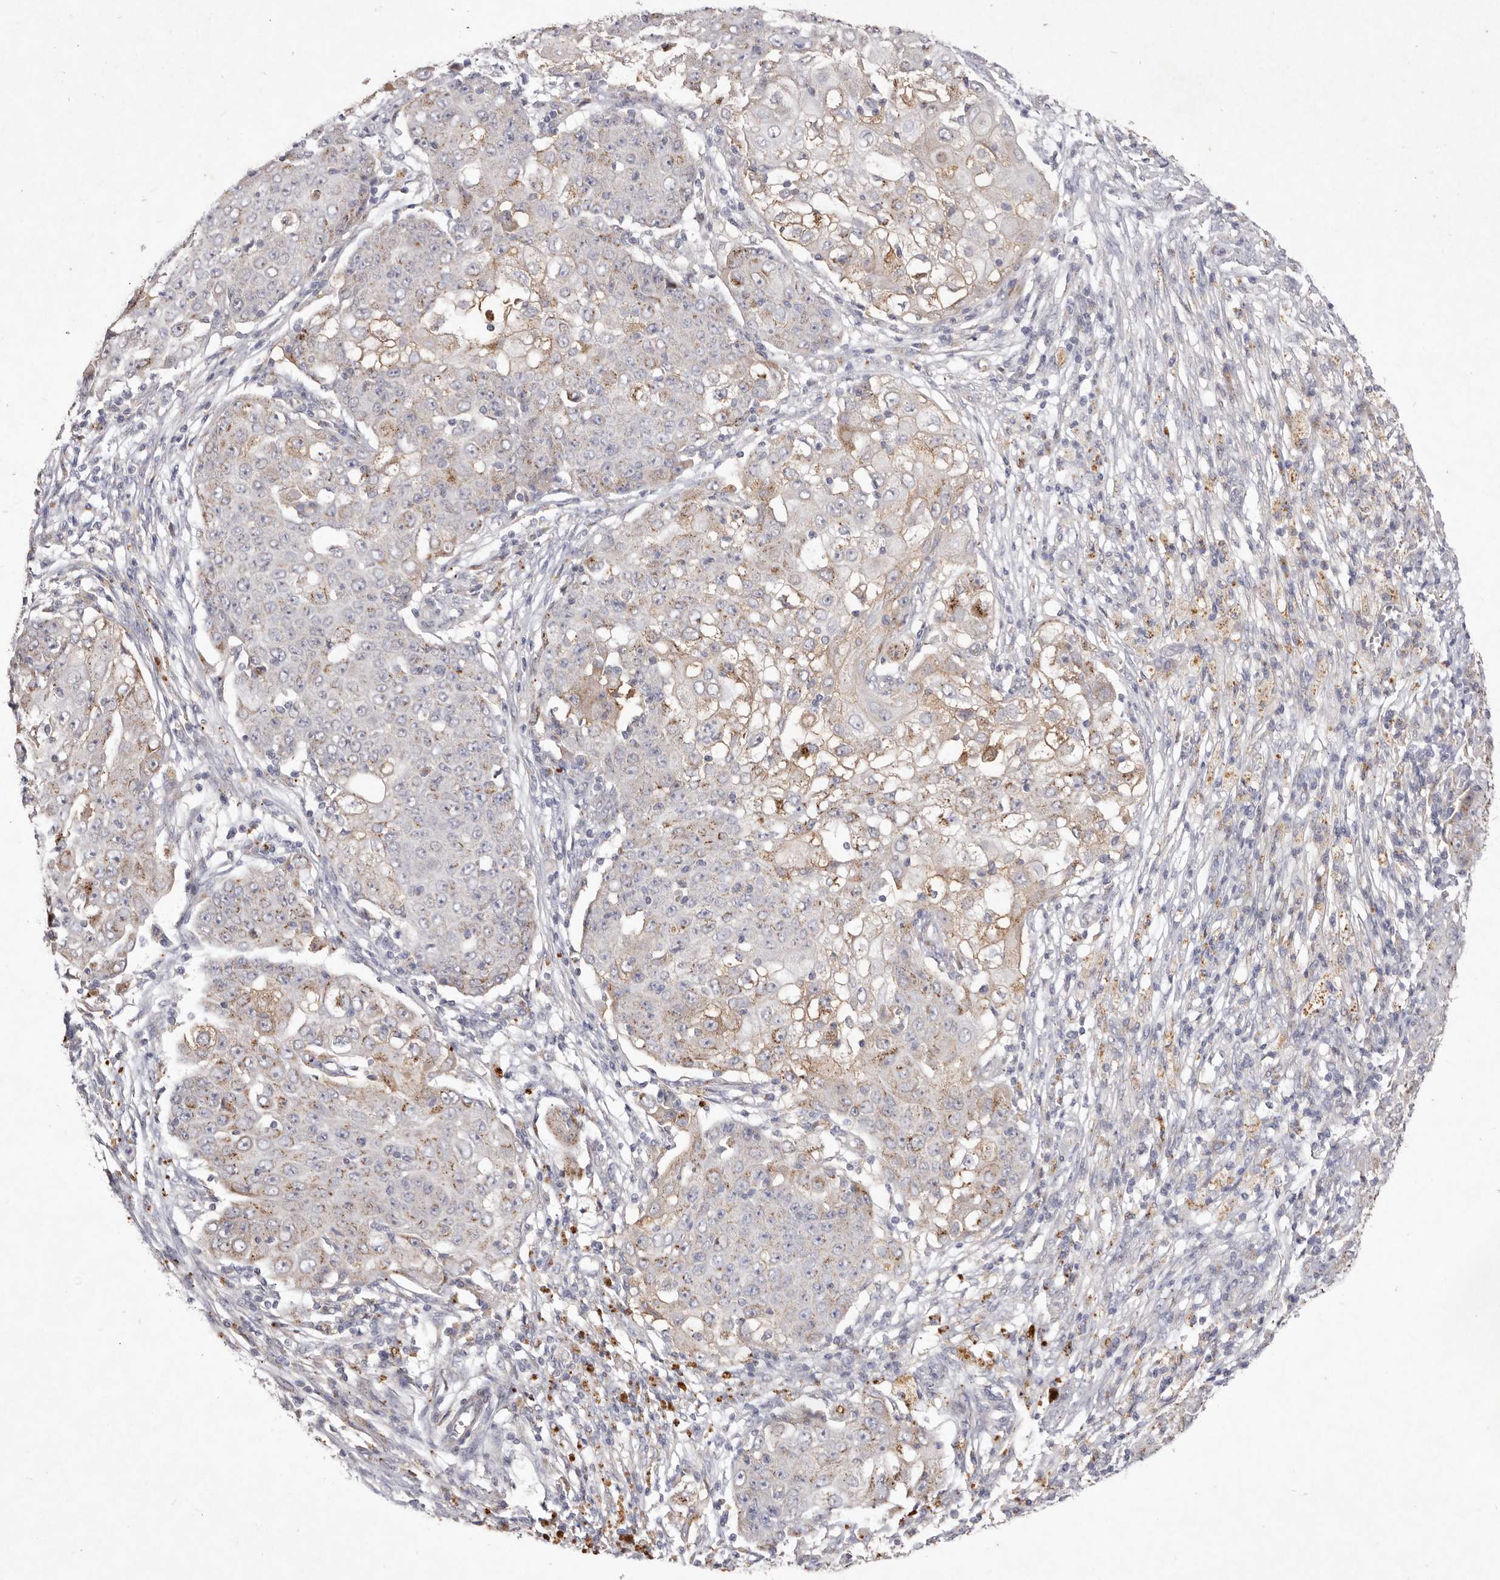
{"staining": {"intensity": "weak", "quantity": "25%-75%", "location": "cytoplasmic/membranous"}, "tissue": "ovarian cancer", "cell_type": "Tumor cells", "image_type": "cancer", "snomed": [{"axis": "morphology", "description": "Carcinoma, endometroid"}, {"axis": "topography", "description": "Ovary"}], "caption": "A low amount of weak cytoplasmic/membranous staining is appreciated in about 25%-75% of tumor cells in ovarian endometroid carcinoma tissue. Using DAB (brown) and hematoxylin (blue) stains, captured at high magnification using brightfield microscopy.", "gene": "USP24", "patient": {"sex": "female", "age": 42}}